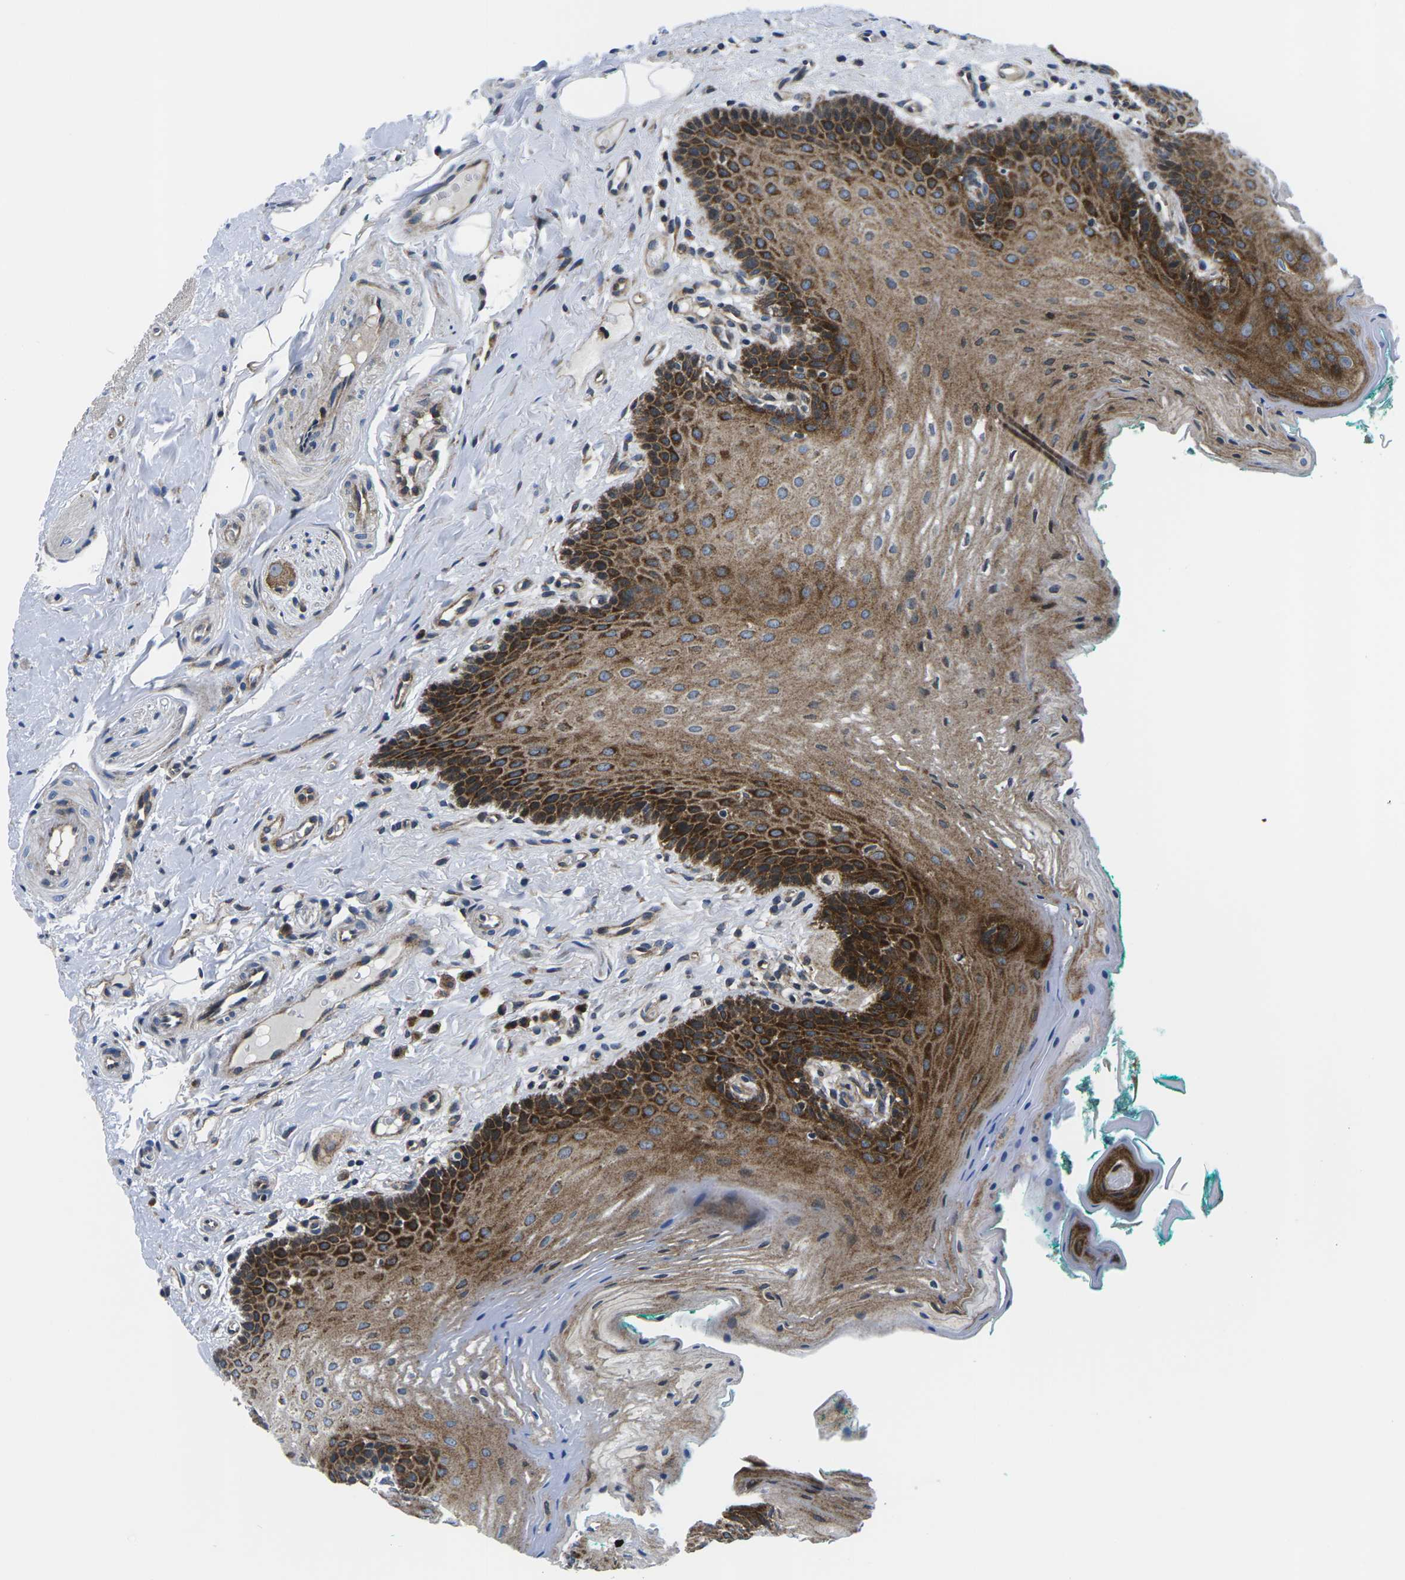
{"staining": {"intensity": "strong", "quantity": ">75%", "location": "cytoplasmic/membranous"}, "tissue": "oral mucosa", "cell_type": "Squamous epithelial cells", "image_type": "normal", "snomed": [{"axis": "morphology", "description": "Normal tissue, NOS"}, {"axis": "topography", "description": "Oral tissue"}], "caption": "A photomicrograph of human oral mucosa stained for a protein reveals strong cytoplasmic/membranous brown staining in squamous epithelial cells.", "gene": "EIF4E", "patient": {"sex": "male", "age": 58}}